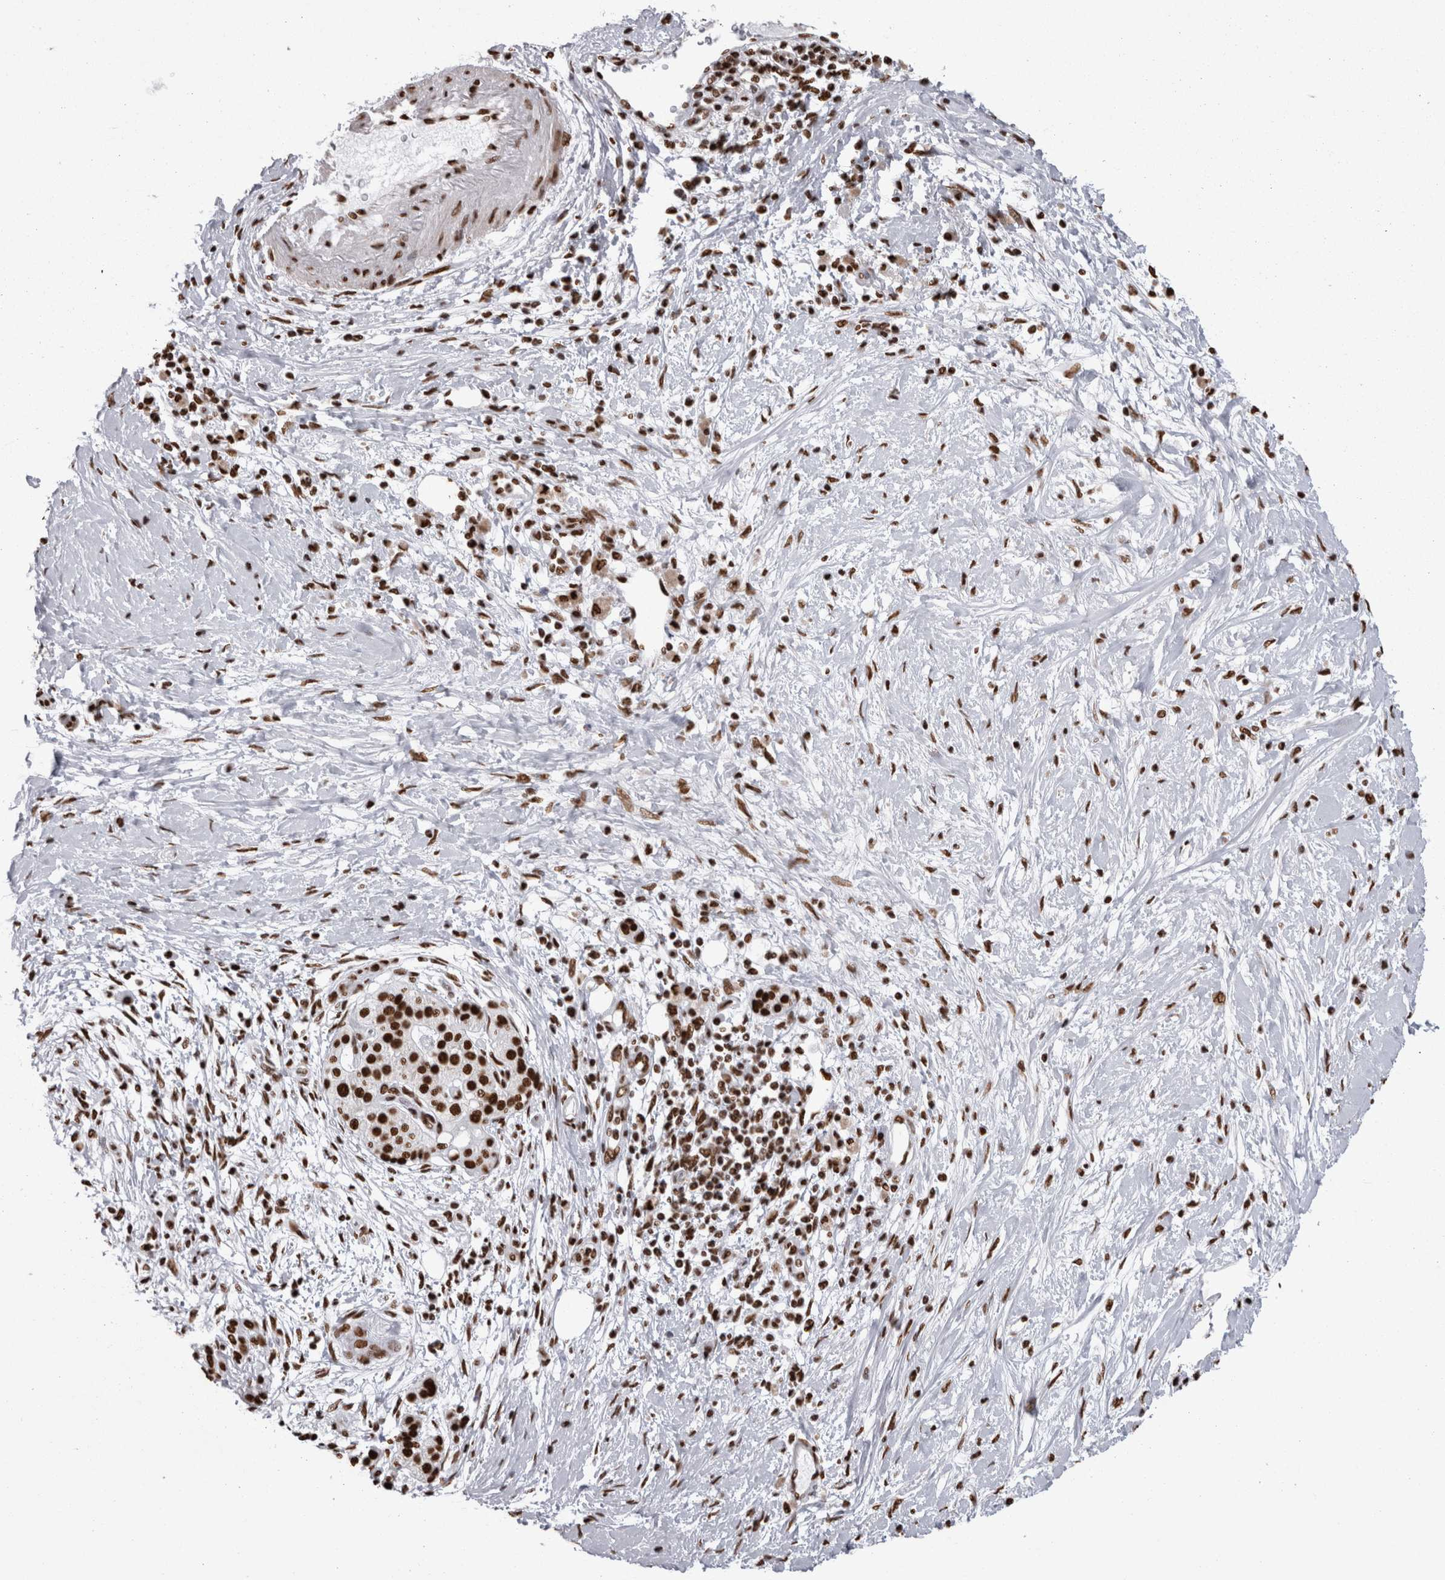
{"staining": {"intensity": "strong", "quantity": ">75%", "location": "nuclear"}, "tissue": "pancreatic cancer", "cell_type": "Tumor cells", "image_type": "cancer", "snomed": [{"axis": "morphology", "description": "Adenocarcinoma, NOS"}, {"axis": "topography", "description": "Pancreas"}], "caption": "IHC (DAB) staining of pancreatic cancer exhibits strong nuclear protein staining in about >75% of tumor cells.", "gene": "HNRNPM", "patient": {"sex": "male", "age": 58}}